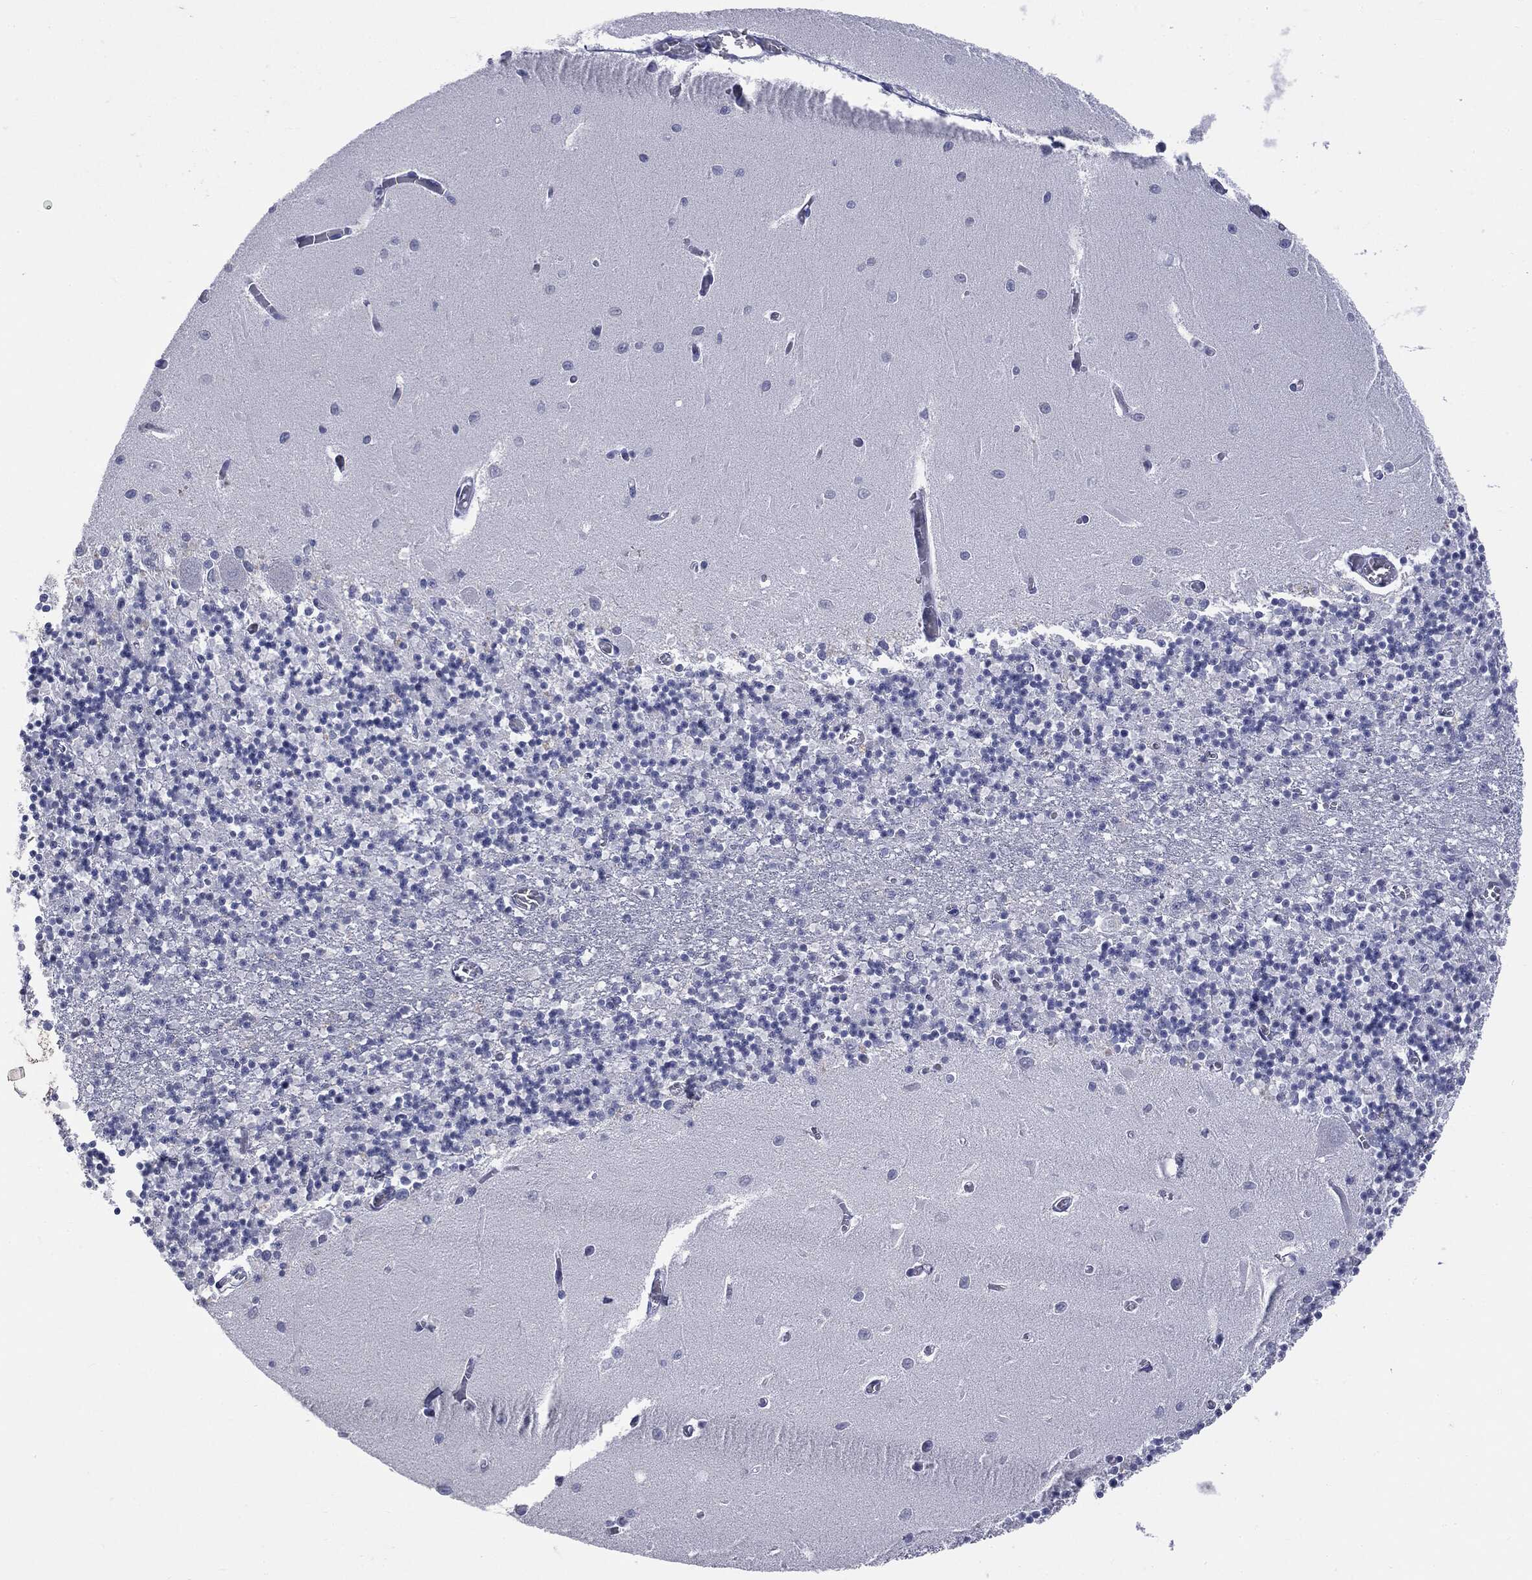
{"staining": {"intensity": "negative", "quantity": "none", "location": "none"}, "tissue": "cerebellum", "cell_type": "Cells in granular layer", "image_type": "normal", "snomed": [{"axis": "morphology", "description": "Normal tissue, NOS"}, {"axis": "topography", "description": "Cerebellum"}], "caption": "This image is of benign cerebellum stained with IHC to label a protein in brown with the nuclei are counter-stained blue. There is no expression in cells in granular layer. (Immunohistochemistry, brightfield microscopy, high magnification).", "gene": "TSHB", "patient": {"sex": "female", "age": 64}}